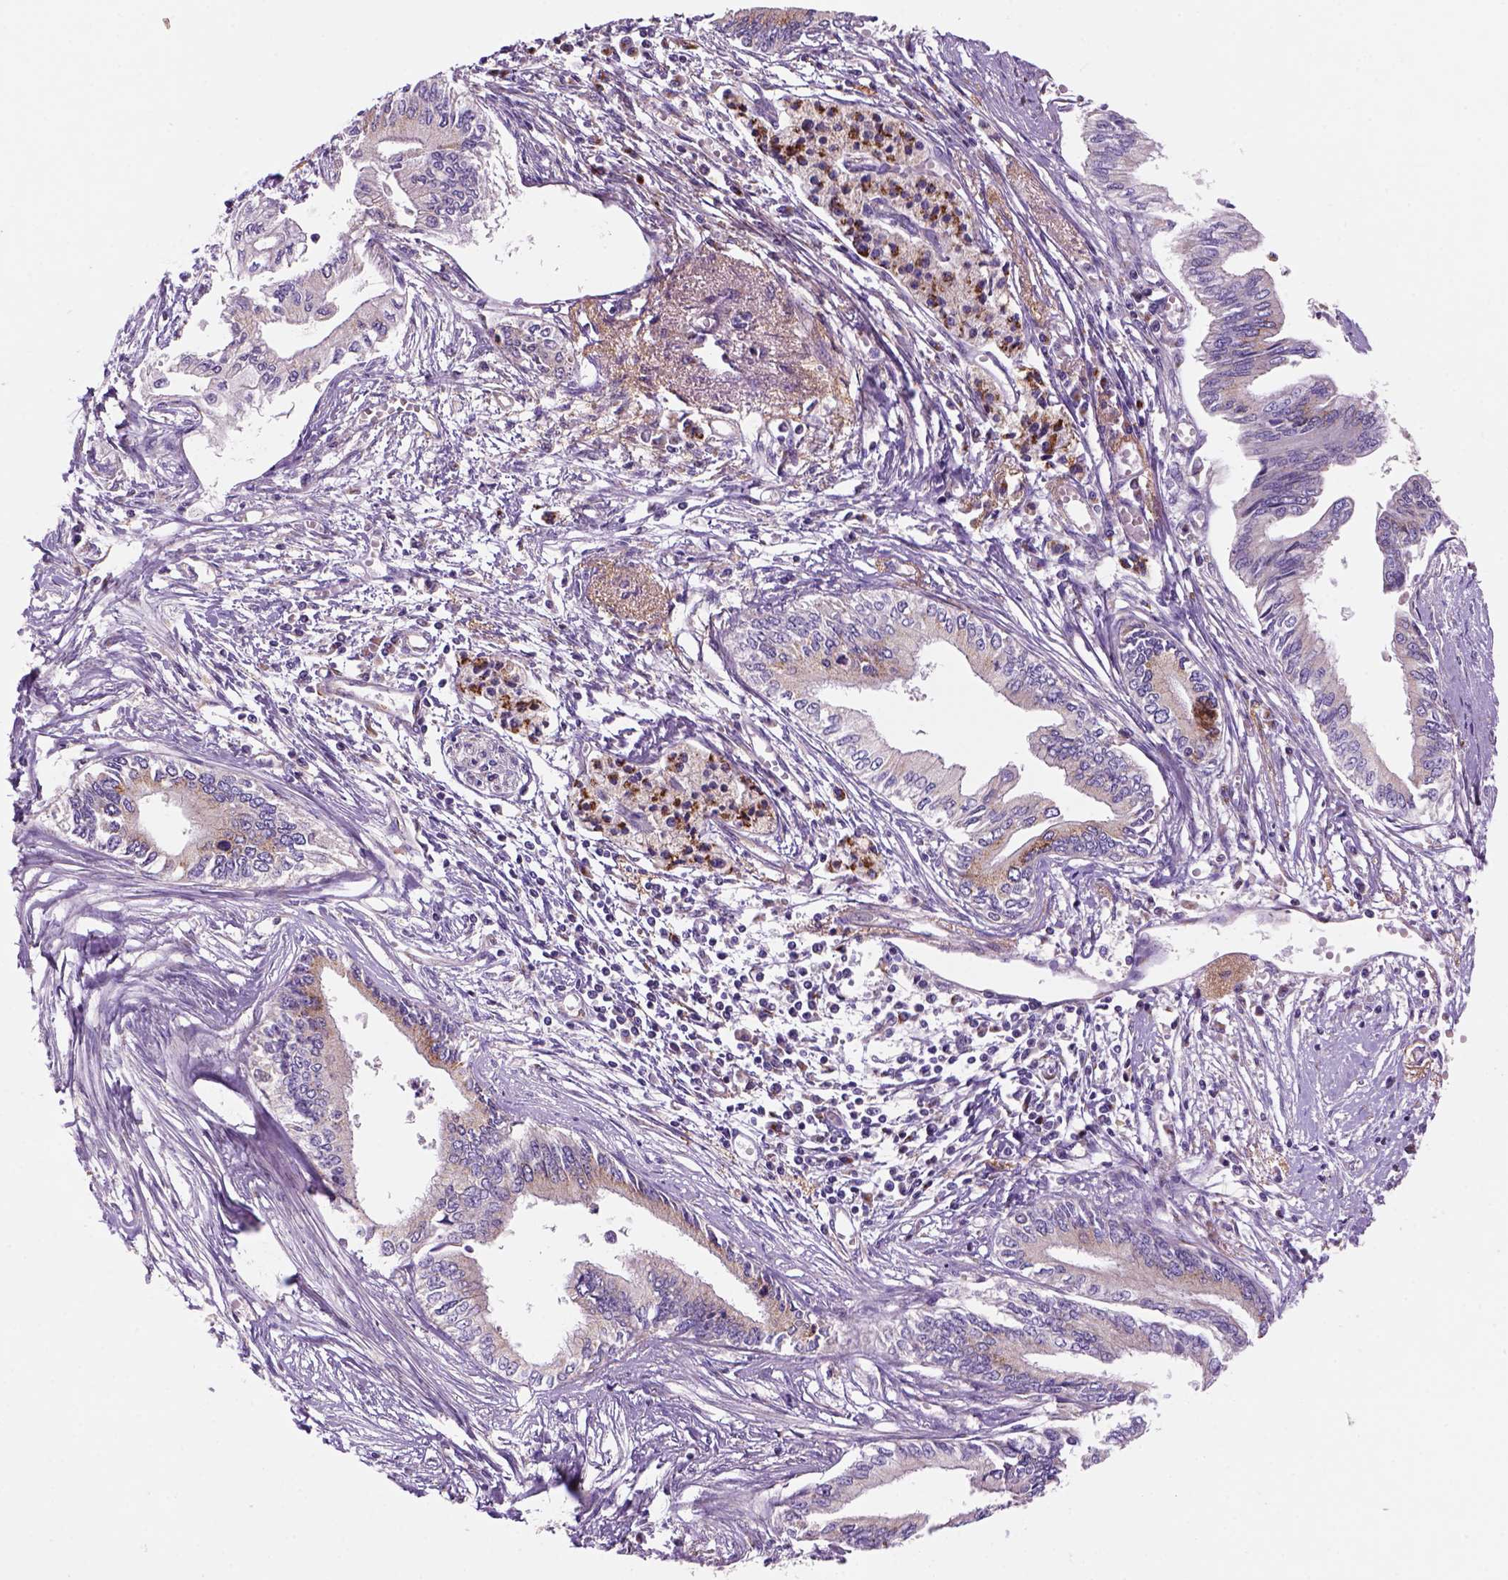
{"staining": {"intensity": "moderate", "quantity": "<25%", "location": "cytoplasmic/membranous"}, "tissue": "pancreatic cancer", "cell_type": "Tumor cells", "image_type": "cancer", "snomed": [{"axis": "morphology", "description": "Adenocarcinoma, NOS"}, {"axis": "topography", "description": "Pancreas"}], "caption": "Immunohistochemical staining of human pancreatic cancer (adenocarcinoma) shows moderate cytoplasmic/membranous protein staining in about <25% of tumor cells.", "gene": "WARS2", "patient": {"sex": "female", "age": 61}}